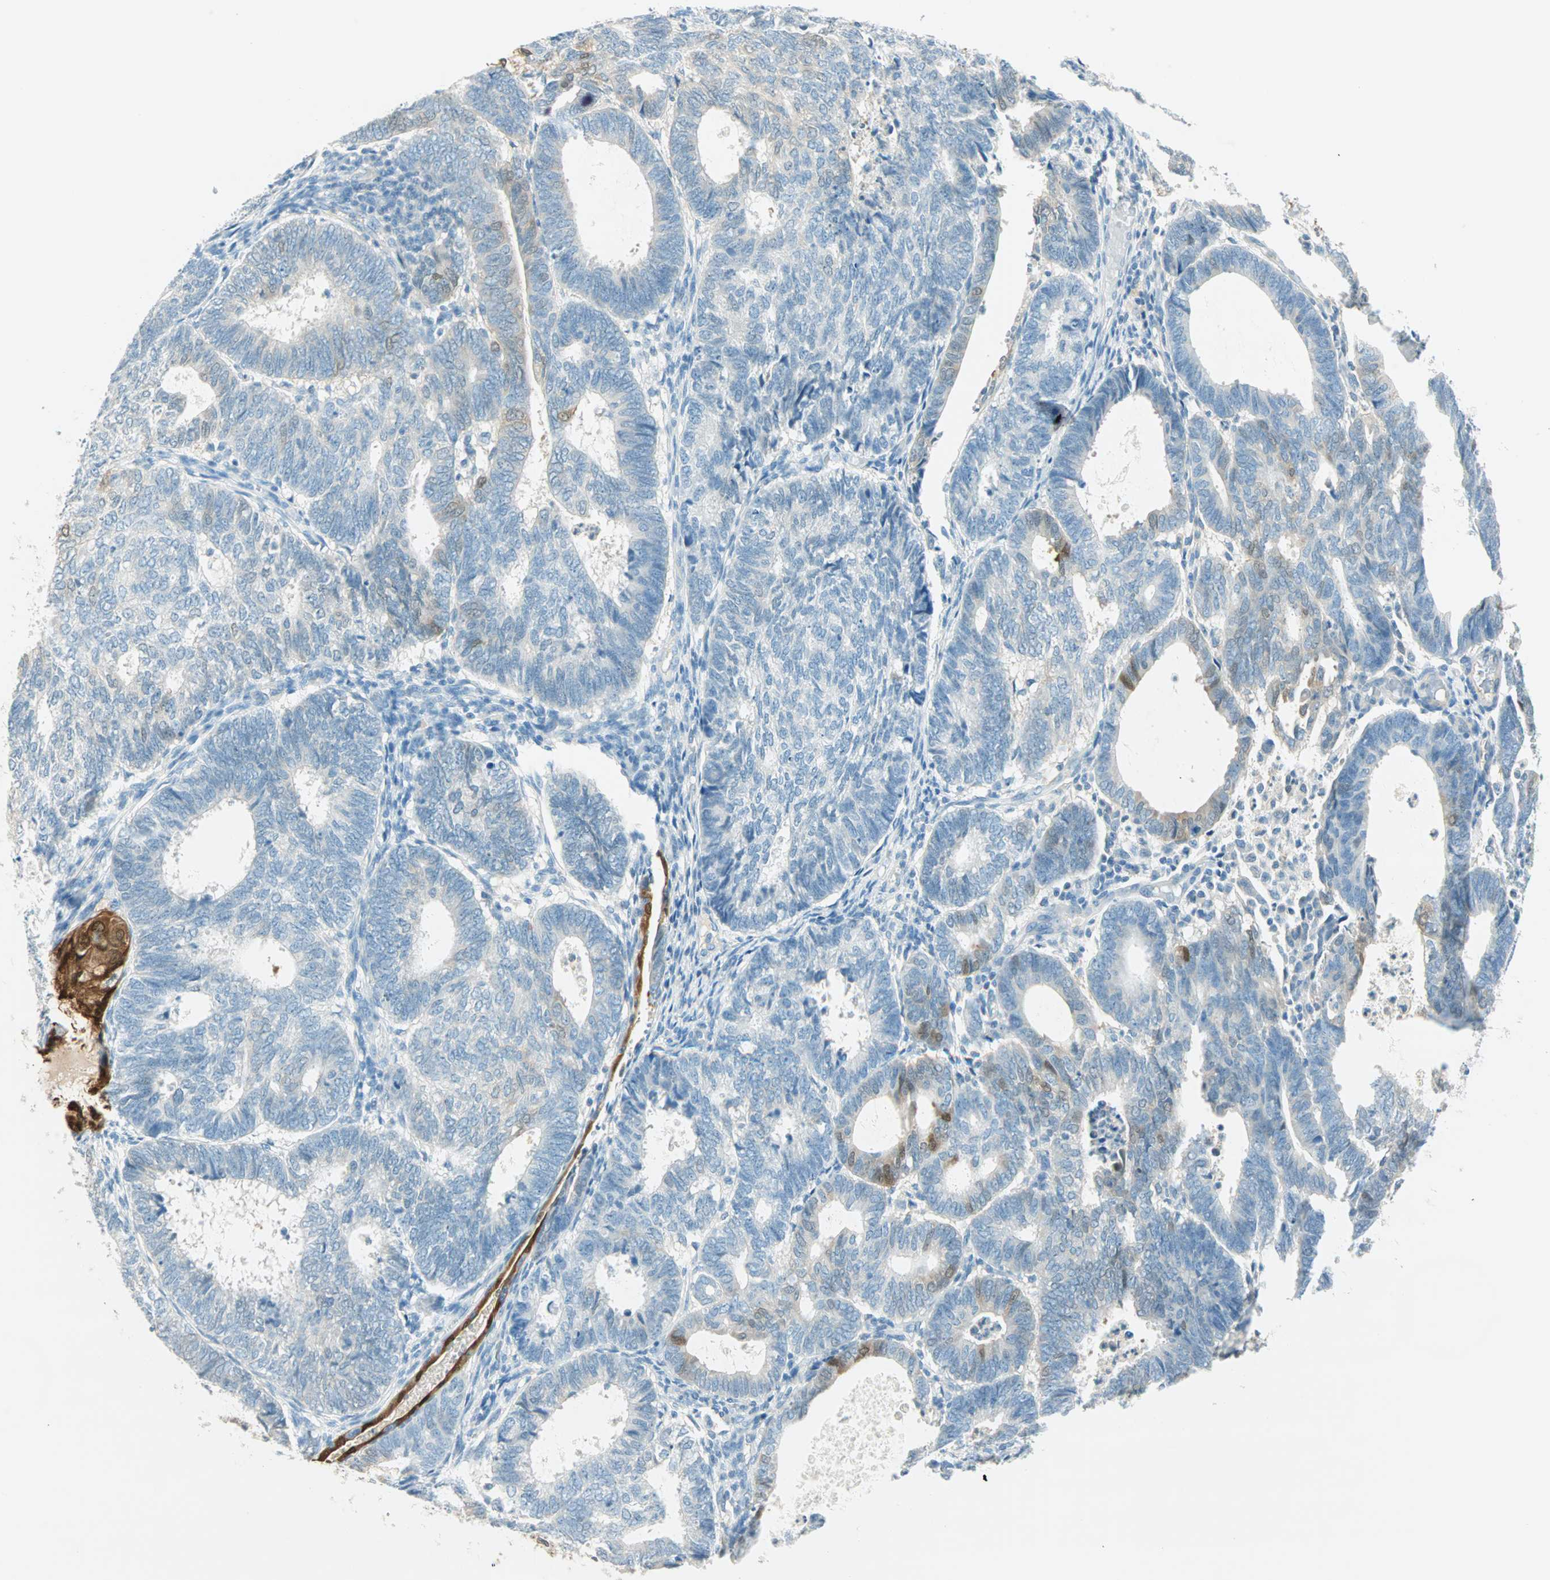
{"staining": {"intensity": "moderate", "quantity": "<25%", "location": "cytoplasmic/membranous,nuclear"}, "tissue": "endometrial cancer", "cell_type": "Tumor cells", "image_type": "cancer", "snomed": [{"axis": "morphology", "description": "Adenocarcinoma, NOS"}, {"axis": "topography", "description": "Uterus"}], "caption": "Human adenocarcinoma (endometrial) stained for a protein (brown) shows moderate cytoplasmic/membranous and nuclear positive positivity in approximately <25% of tumor cells.", "gene": "S100A1", "patient": {"sex": "female", "age": 60}}